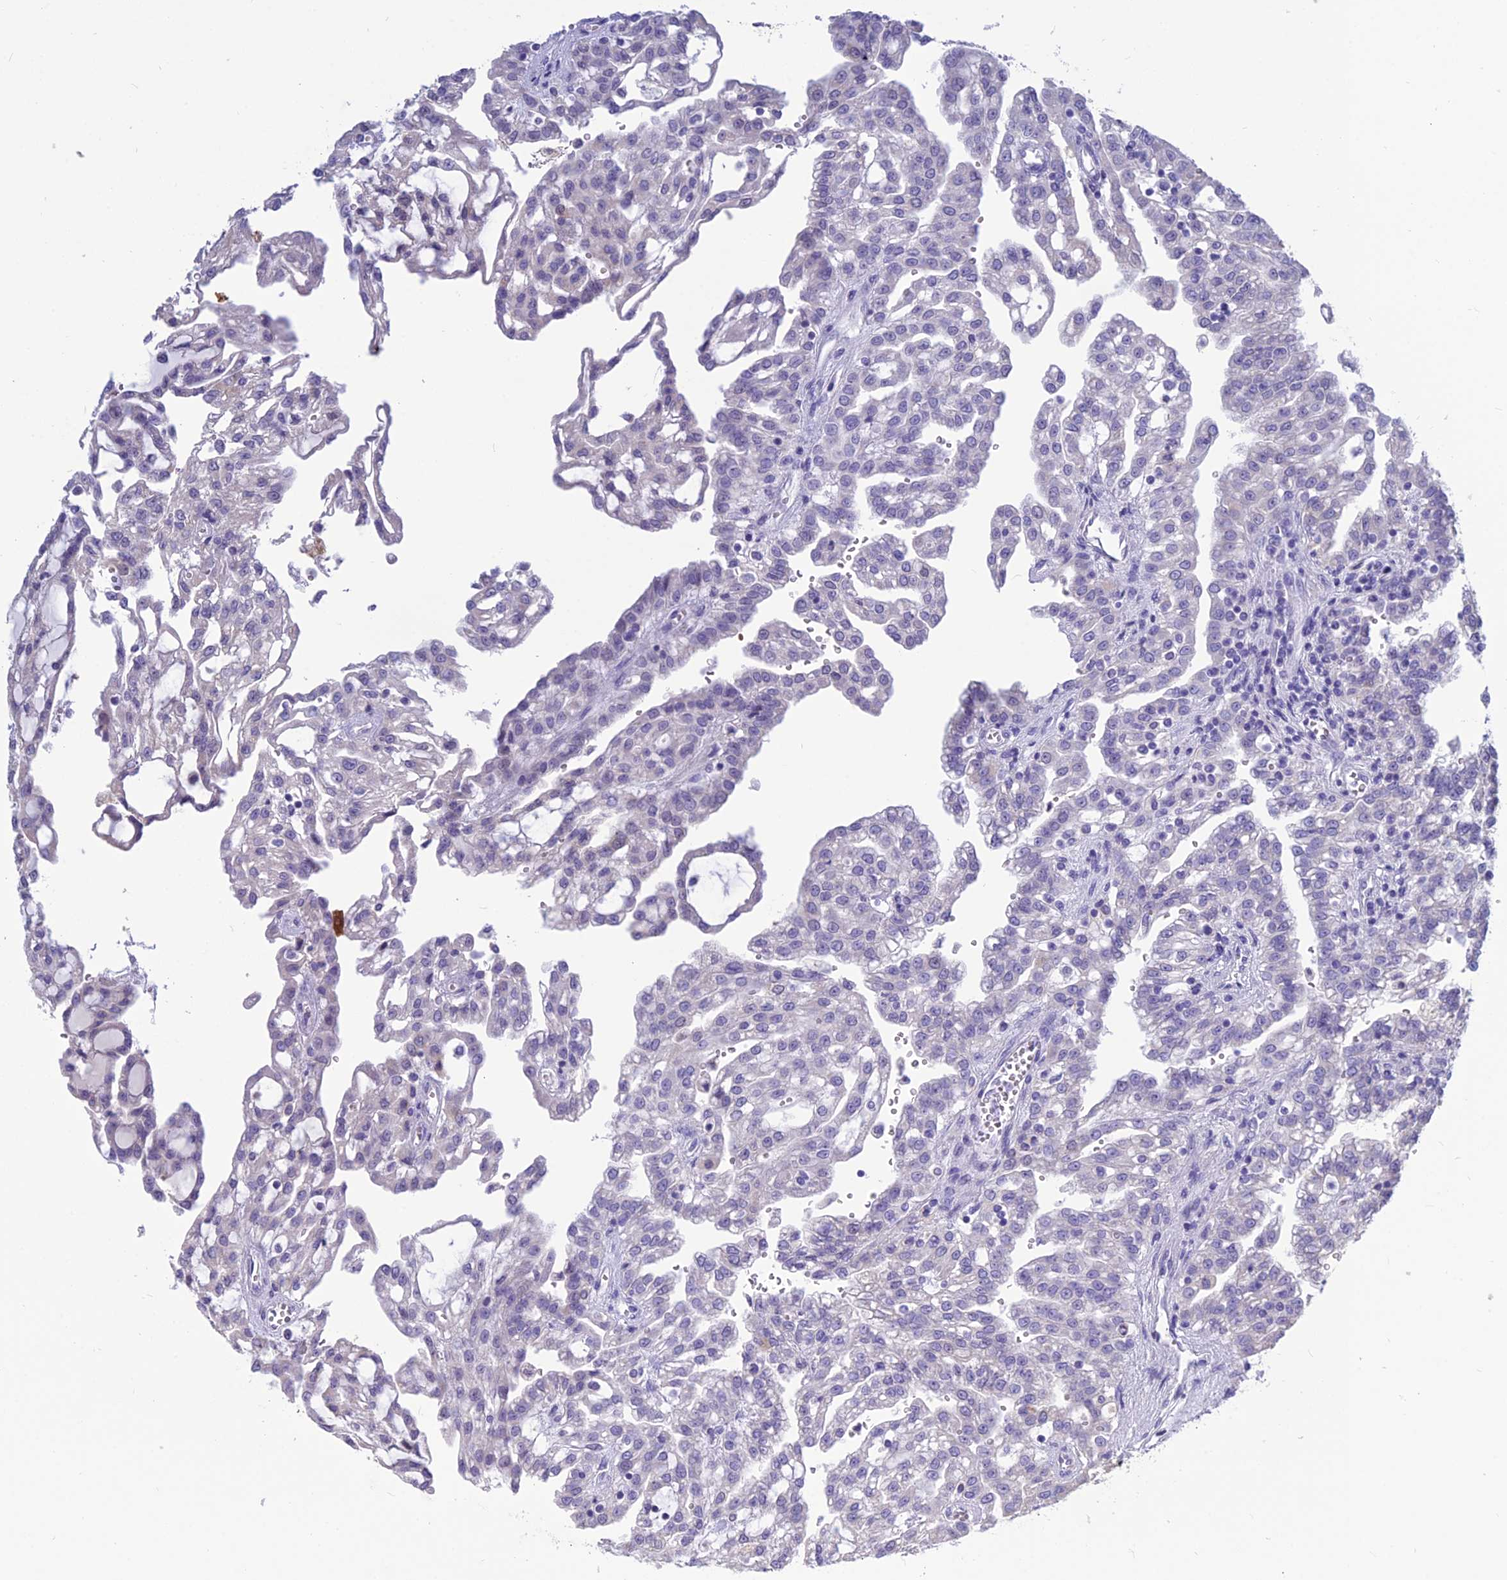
{"staining": {"intensity": "negative", "quantity": "none", "location": "none"}, "tissue": "renal cancer", "cell_type": "Tumor cells", "image_type": "cancer", "snomed": [{"axis": "morphology", "description": "Adenocarcinoma, NOS"}, {"axis": "topography", "description": "Kidney"}], "caption": "Tumor cells are negative for protein expression in human adenocarcinoma (renal).", "gene": "BHMT2", "patient": {"sex": "male", "age": 63}}